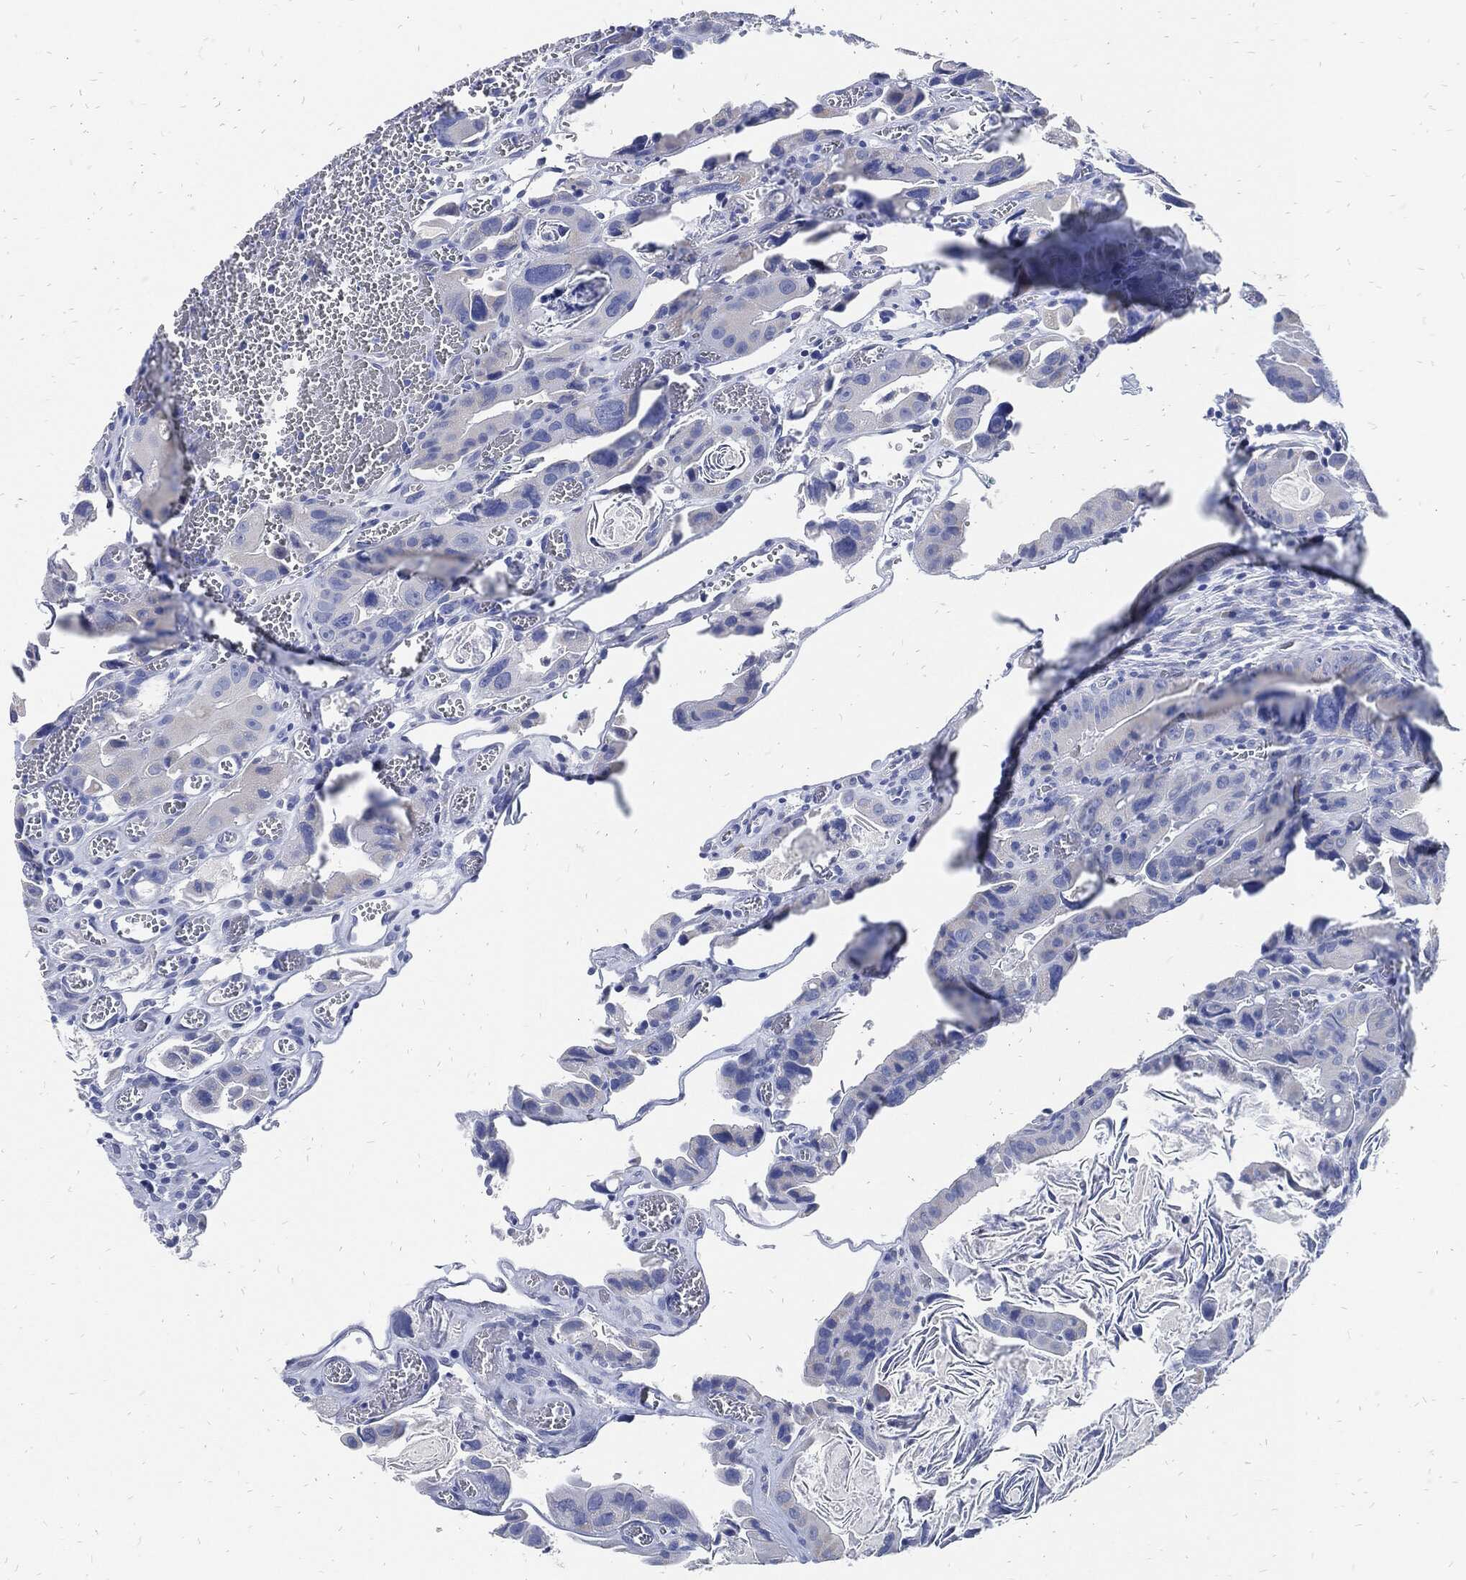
{"staining": {"intensity": "negative", "quantity": "none", "location": "none"}, "tissue": "colorectal cancer", "cell_type": "Tumor cells", "image_type": "cancer", "snomed": [{"axis": "morphology", "description": "Adenocarcinoma, NOS"}, {"axis": "topography", "description": "Rectum"}], "caption": "The immunohistochemistry histopathology image has no significant positivity in tumor cells of colorectal adenocarcinoma tissue.", "gene": "FABP4", "patient": {"sex": "male", "age": 64}}